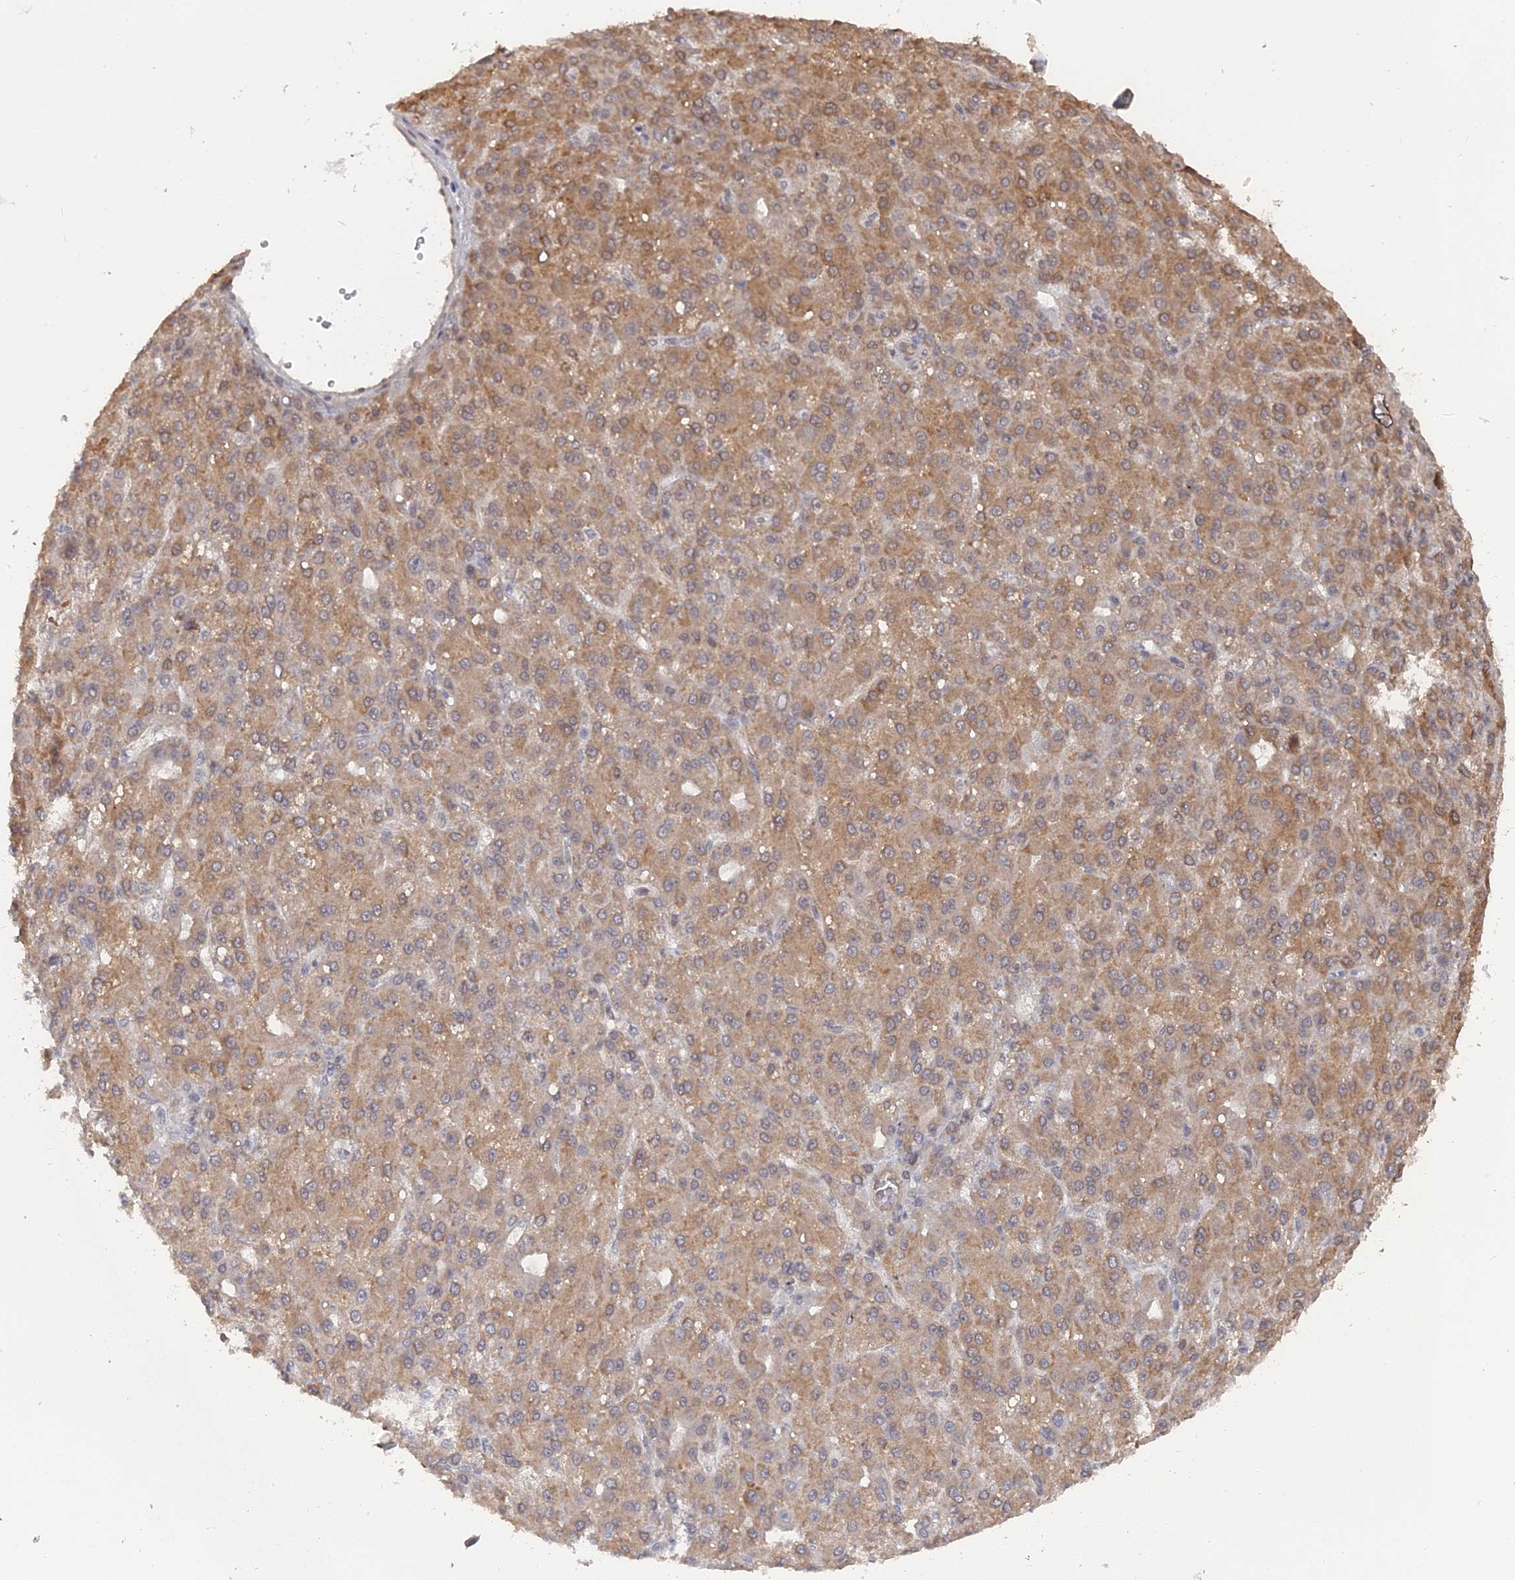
{"staining": {"intensity": "moderate", "quantity": ">75%", "location": "cytoplasmic/membranous"}, "tissue": "liver cancer", "cell_type": "Tumor cells", "image_type": "cancer", "snomed": [{"axis": "morphology", "description": "Carcinoma, Hepatocellular, NOS"}, {"axis": "topography", "description": "Liver"}], "caption": "Human liver cancer (hepatocellular carcinoma) stained for a protein (brown) demonstrates moderate cytoplasmic/membranous positive expression in approximately >75% of tumor cells.", "gene": "CCDC85A", "patient": {"sex": "male", "age": 67}}